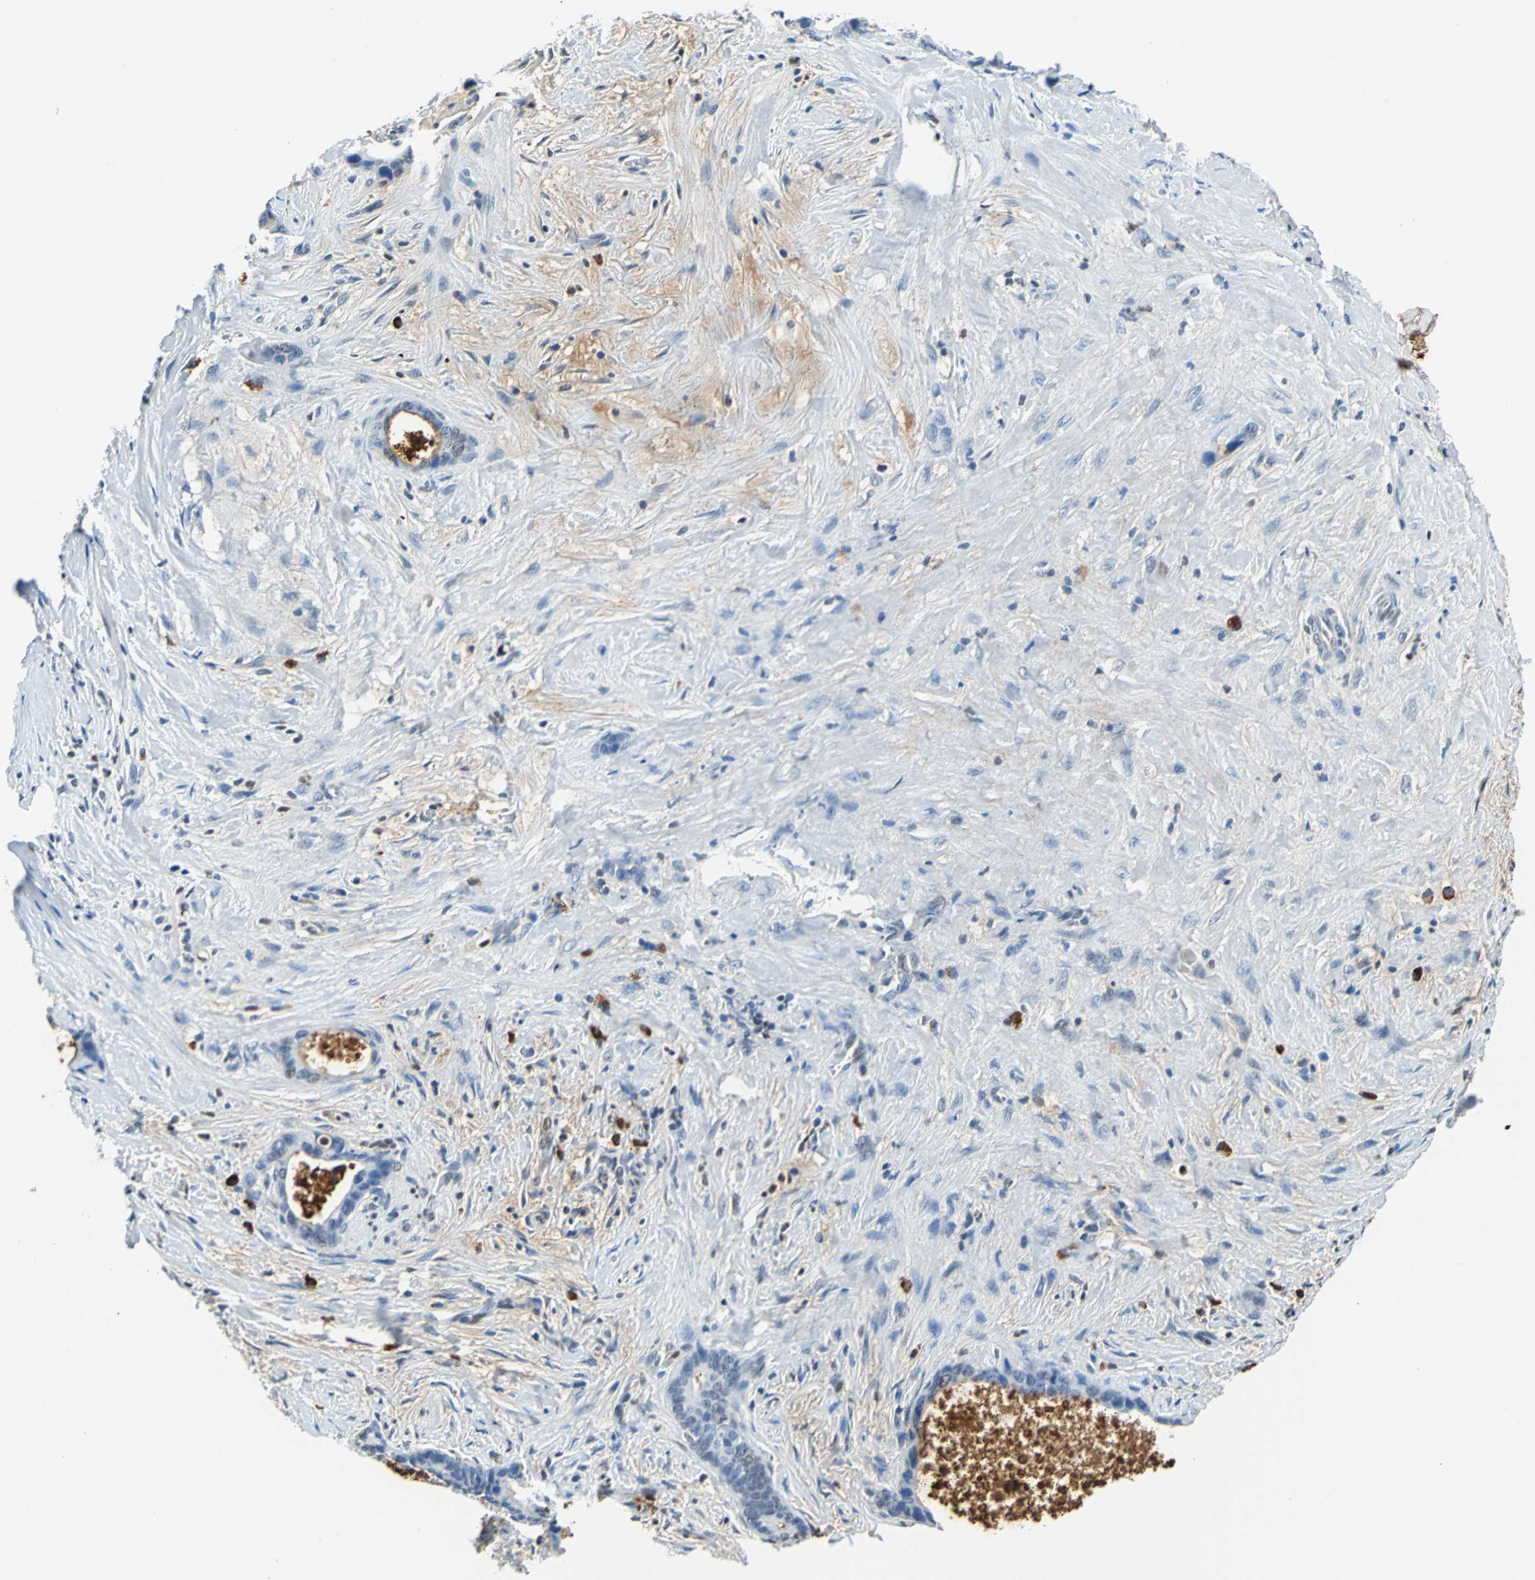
{"staining": {"intensity": "moderate", "quantity": "<25%", "location": "cytoplasmic/membranous"}, "tissue": "liver cancer", "cell_type": "Tumor cells", "image_type": "cancer", "snomed": [{"axis": "morphology", "description": "Cholangiocarcinoma"}, {"axis": "topography", "description": "Liver"}], "caption": "Immunohistochemistry micrograph of human liver cancer stained for a protein (brown), which shows low levels of moderate cytoplasmic/membranous expression in approximately <25% of tumor cells.", "gene": "ALB", "patient": {"sex": "female", "age": 55}}